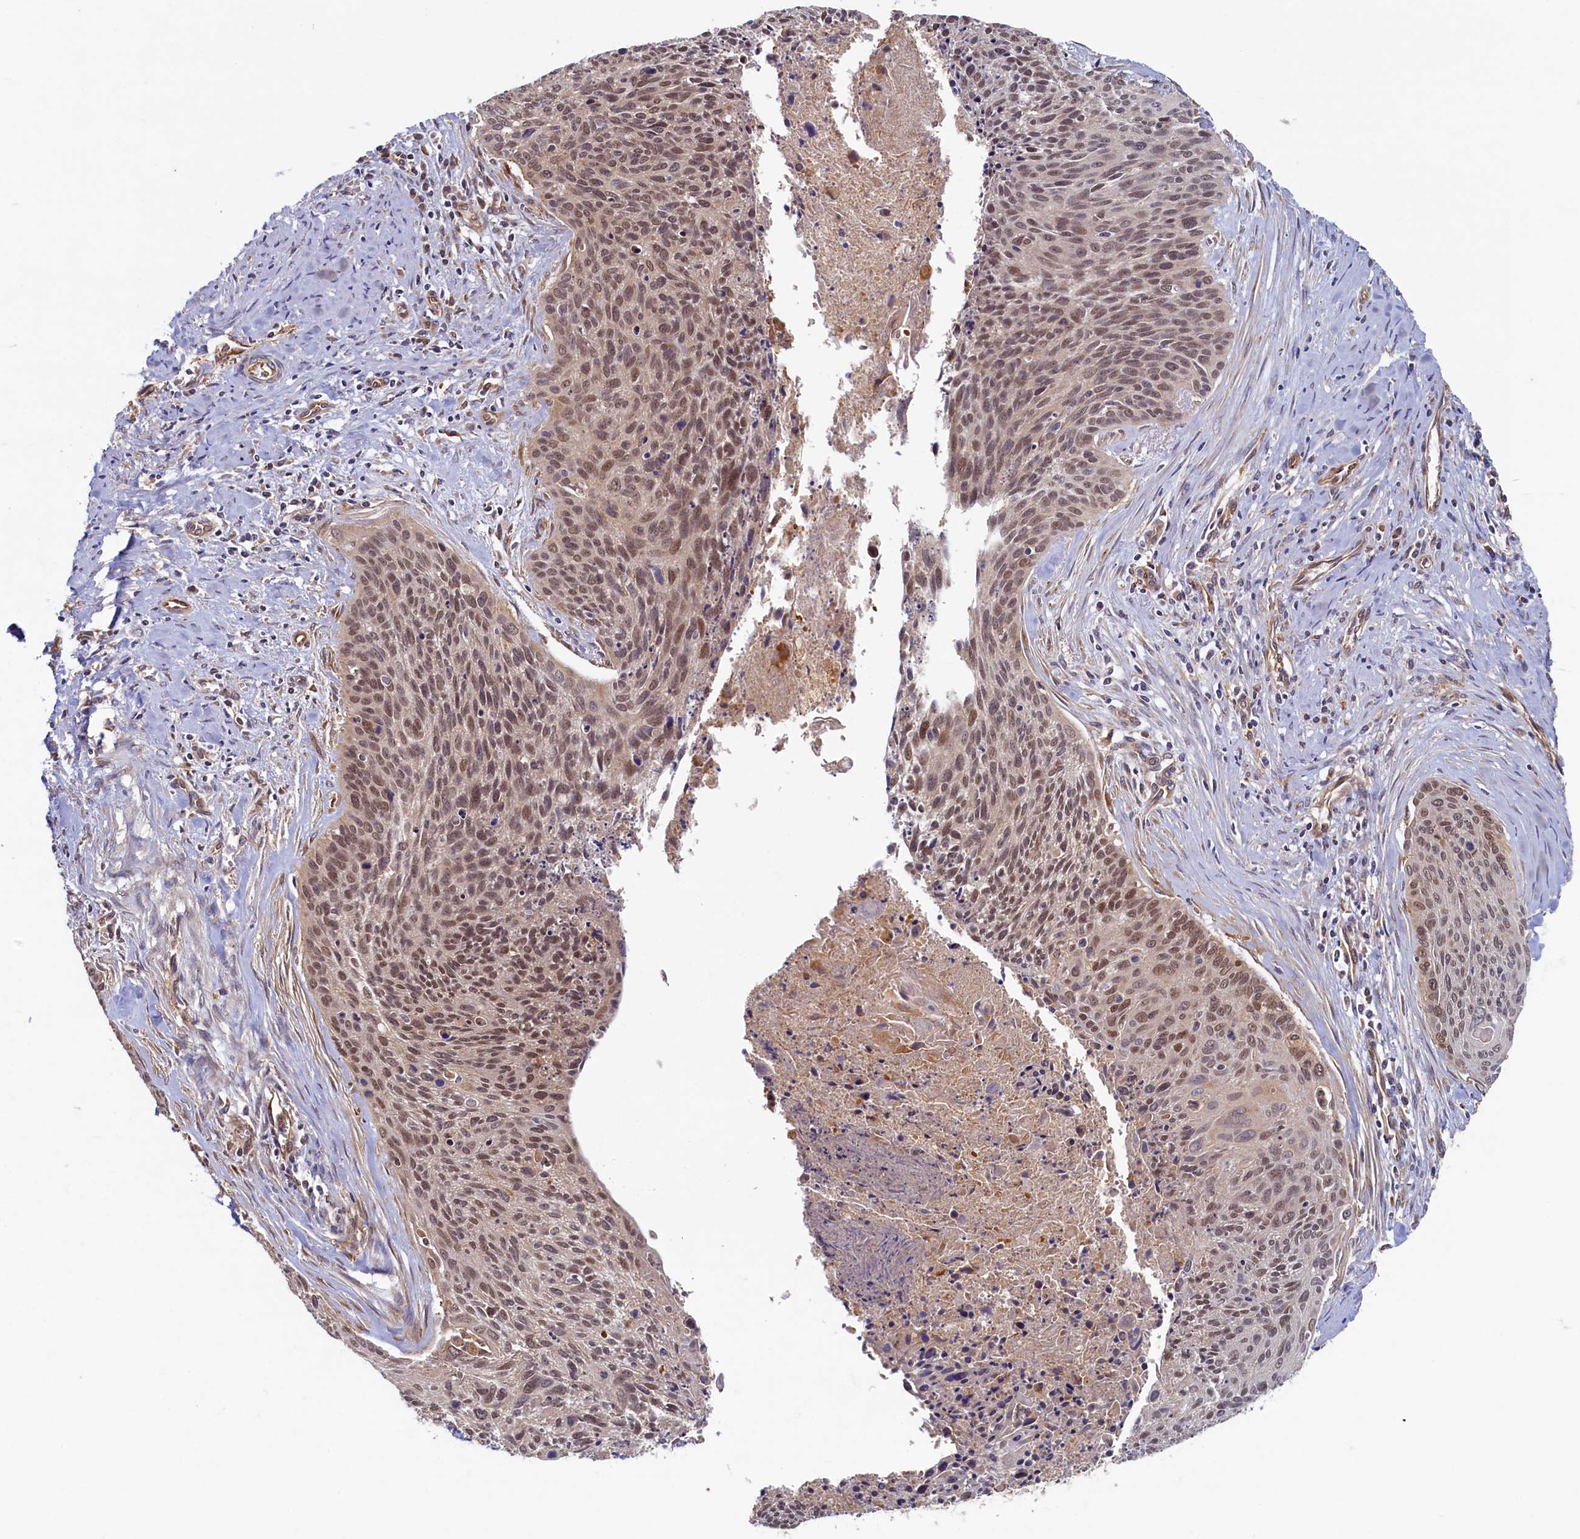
{"staining": {"intensity": "moderate", "quantity": ">75%", "location": "nuclear"}, "tissue": "cervical cancer", "cell_type": "Tumor cells", "image_type": "cancer", "snomed": [{"axis": "morphology", "description": "Squamous cell carcinoma, NOS"}, {"axis": "topography", "description": "Cervix"}], "caption": "Brown immunohistochemical staining in human cervical cancer (squamous cell carcinoma) shows moderate nuclear positivity in approximately >75% of tumor cells.", "gene": "STX12", "patient": {"sex": "female", "age": 55}}